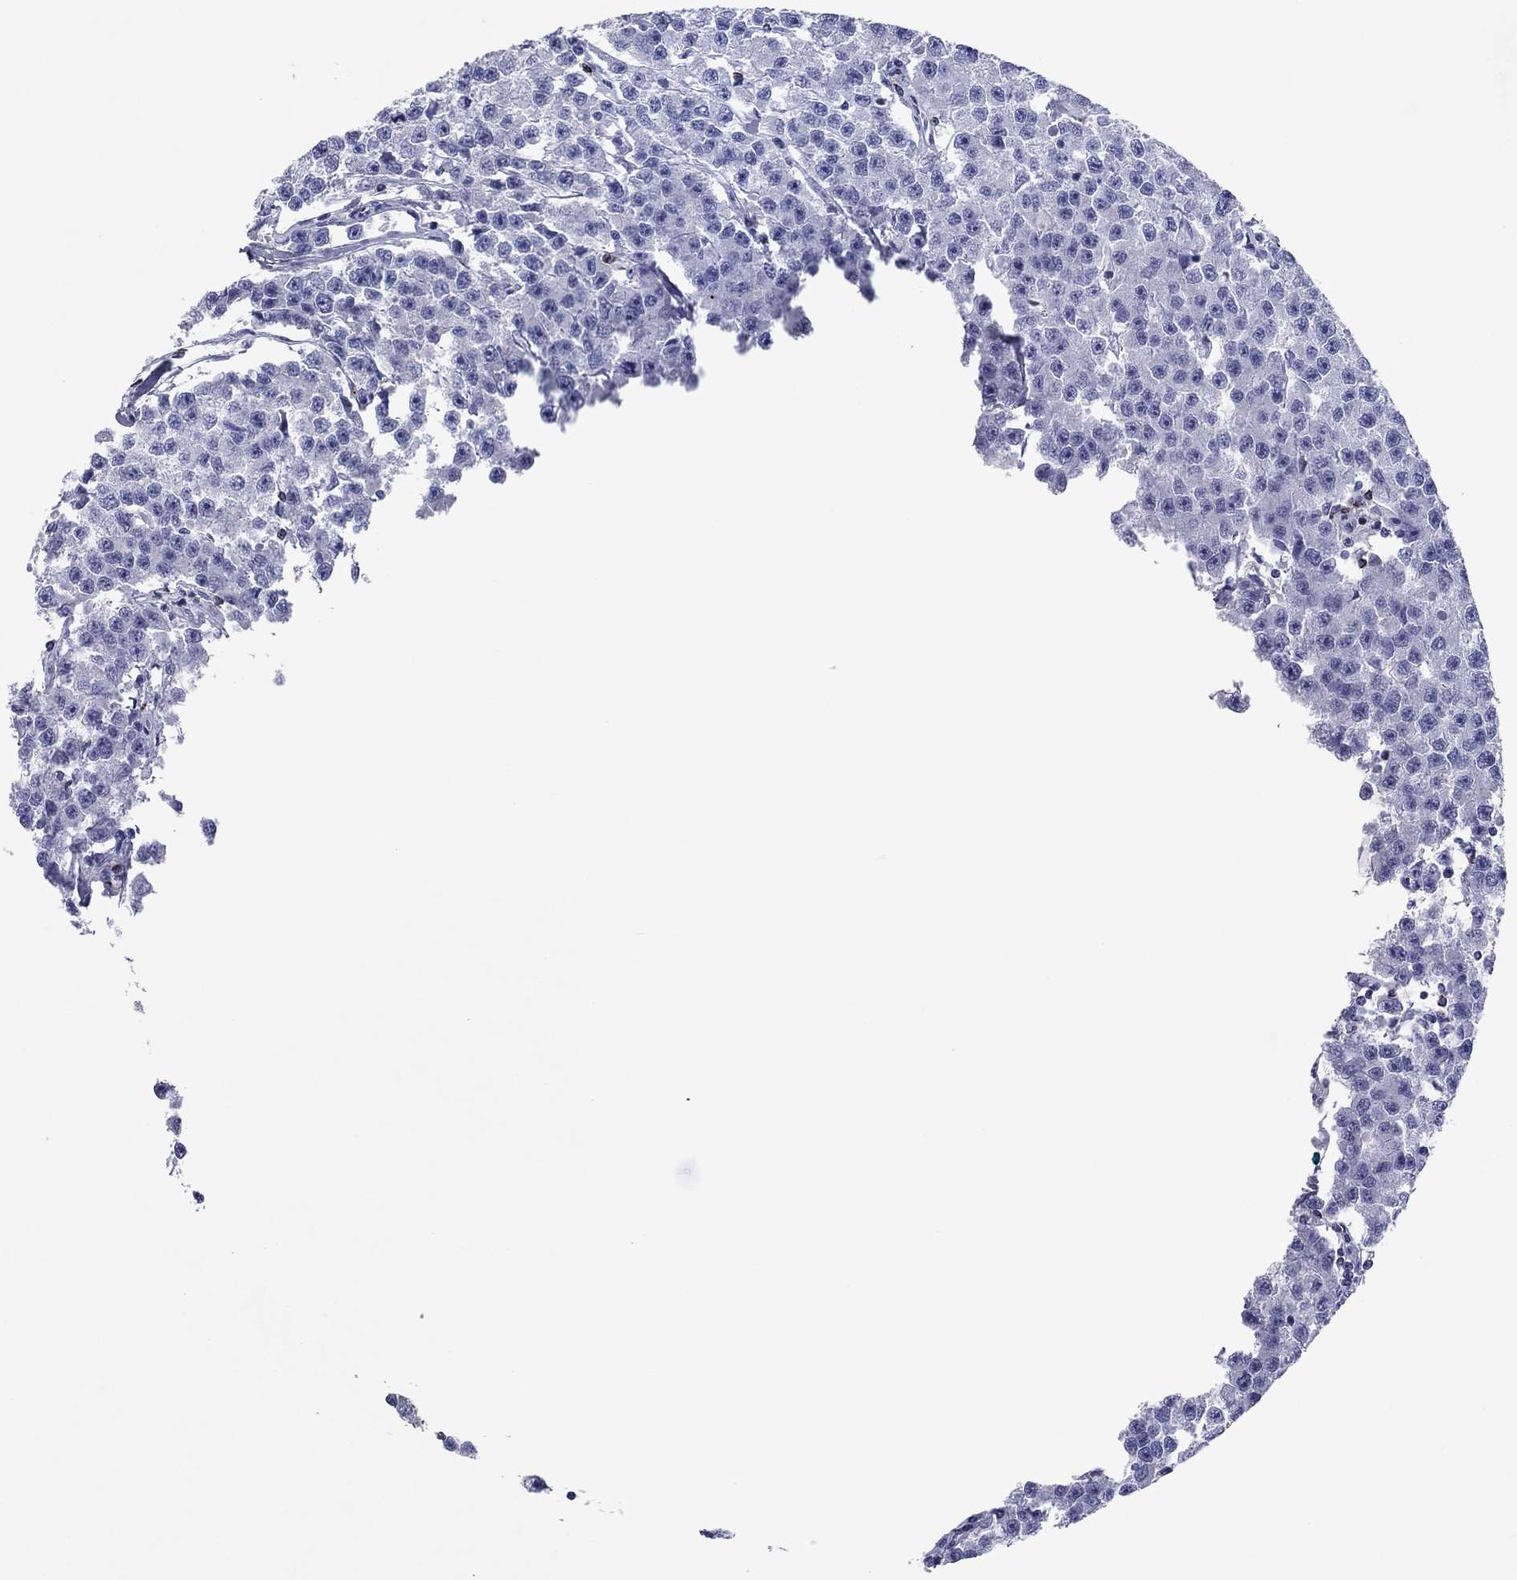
{"staining": {"intensity": "negative", "quantity": "none", "location": "none"}, "tissue": "testis cancer", "cell_type": "Tumor cells", "image_type": "cancer", "snomed": [{"axis": "morphology", "description": "Seminoma, NOS"}, {"axis": "topography", "description": "Testis"}], "caption": "This image is of testis cancer stained with immunohistochemistry to label a protein in brown with the nuclei are counter-stained blue. There is no positivity in tumor cells.", "gene": "GZMK", "patient": {"sex": "male", "age": 59}}